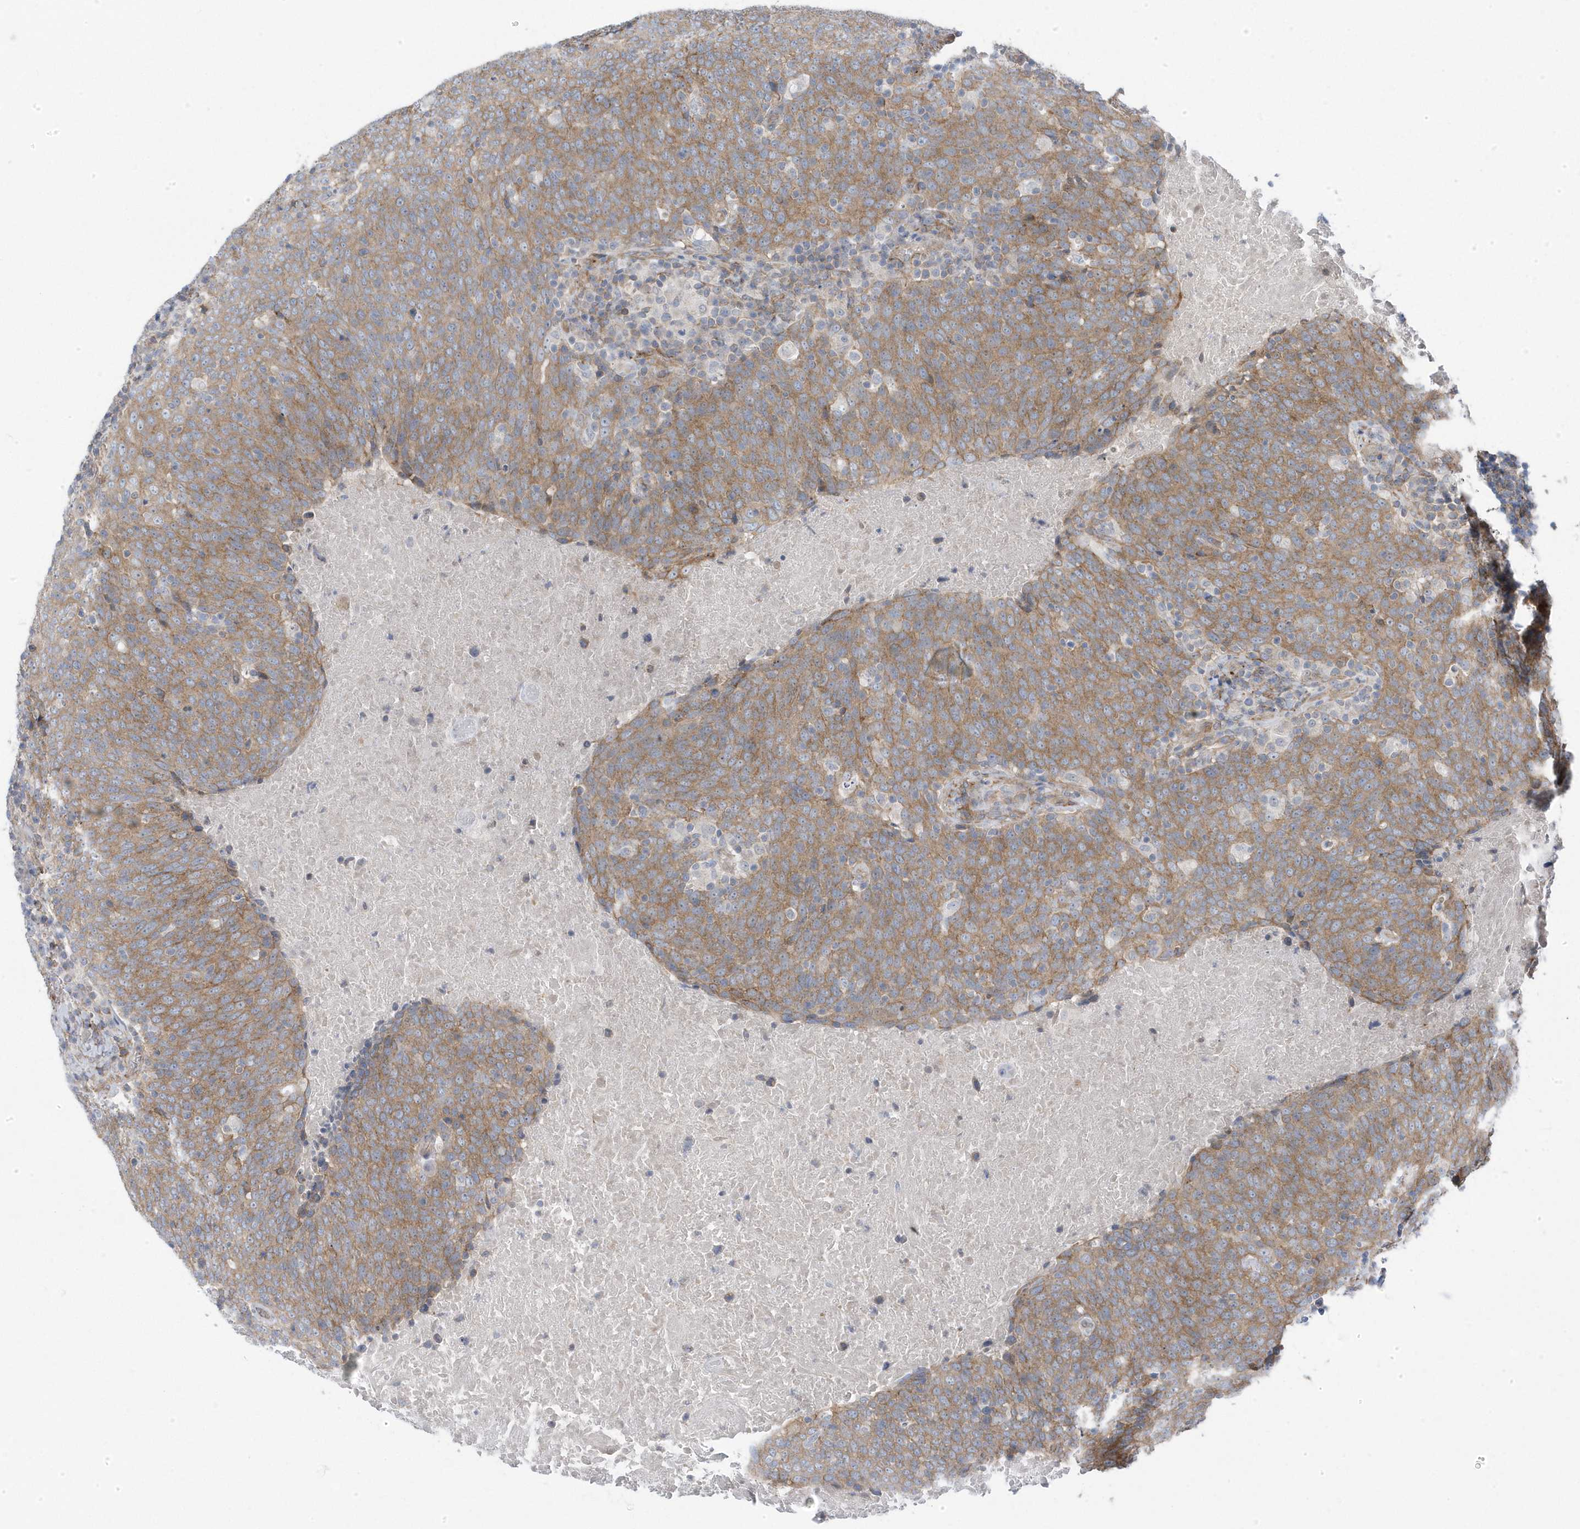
{"staining": {"intensity": "moderate", "quantity": ">75%", "location": "cytoplasmic/membranous"}, "tissue": "head and neck cancer", "cell_type": "Tumor cells", "image_type": "cancer", "snomed": [{"axis": "morphology", "description": "Squamous cell carcinoma, NOS"}, {"axis": "morphology", "description": "Squamous cell carcinoma, metastatic, NOS"}, {"axis": "topography", "description": "Lymph node"}, {"axis": "topography", "description": "Head-Neck"}], "caption": "The photomicrograph exhibits staining of squamous cell carcinoma (head and neck), revealing moderate cytoplasmic/membranous protein positivity (brown color) within tumor cells.", "gene": "ANAPC1", "patient": {"sex": "male", "age": 62}}